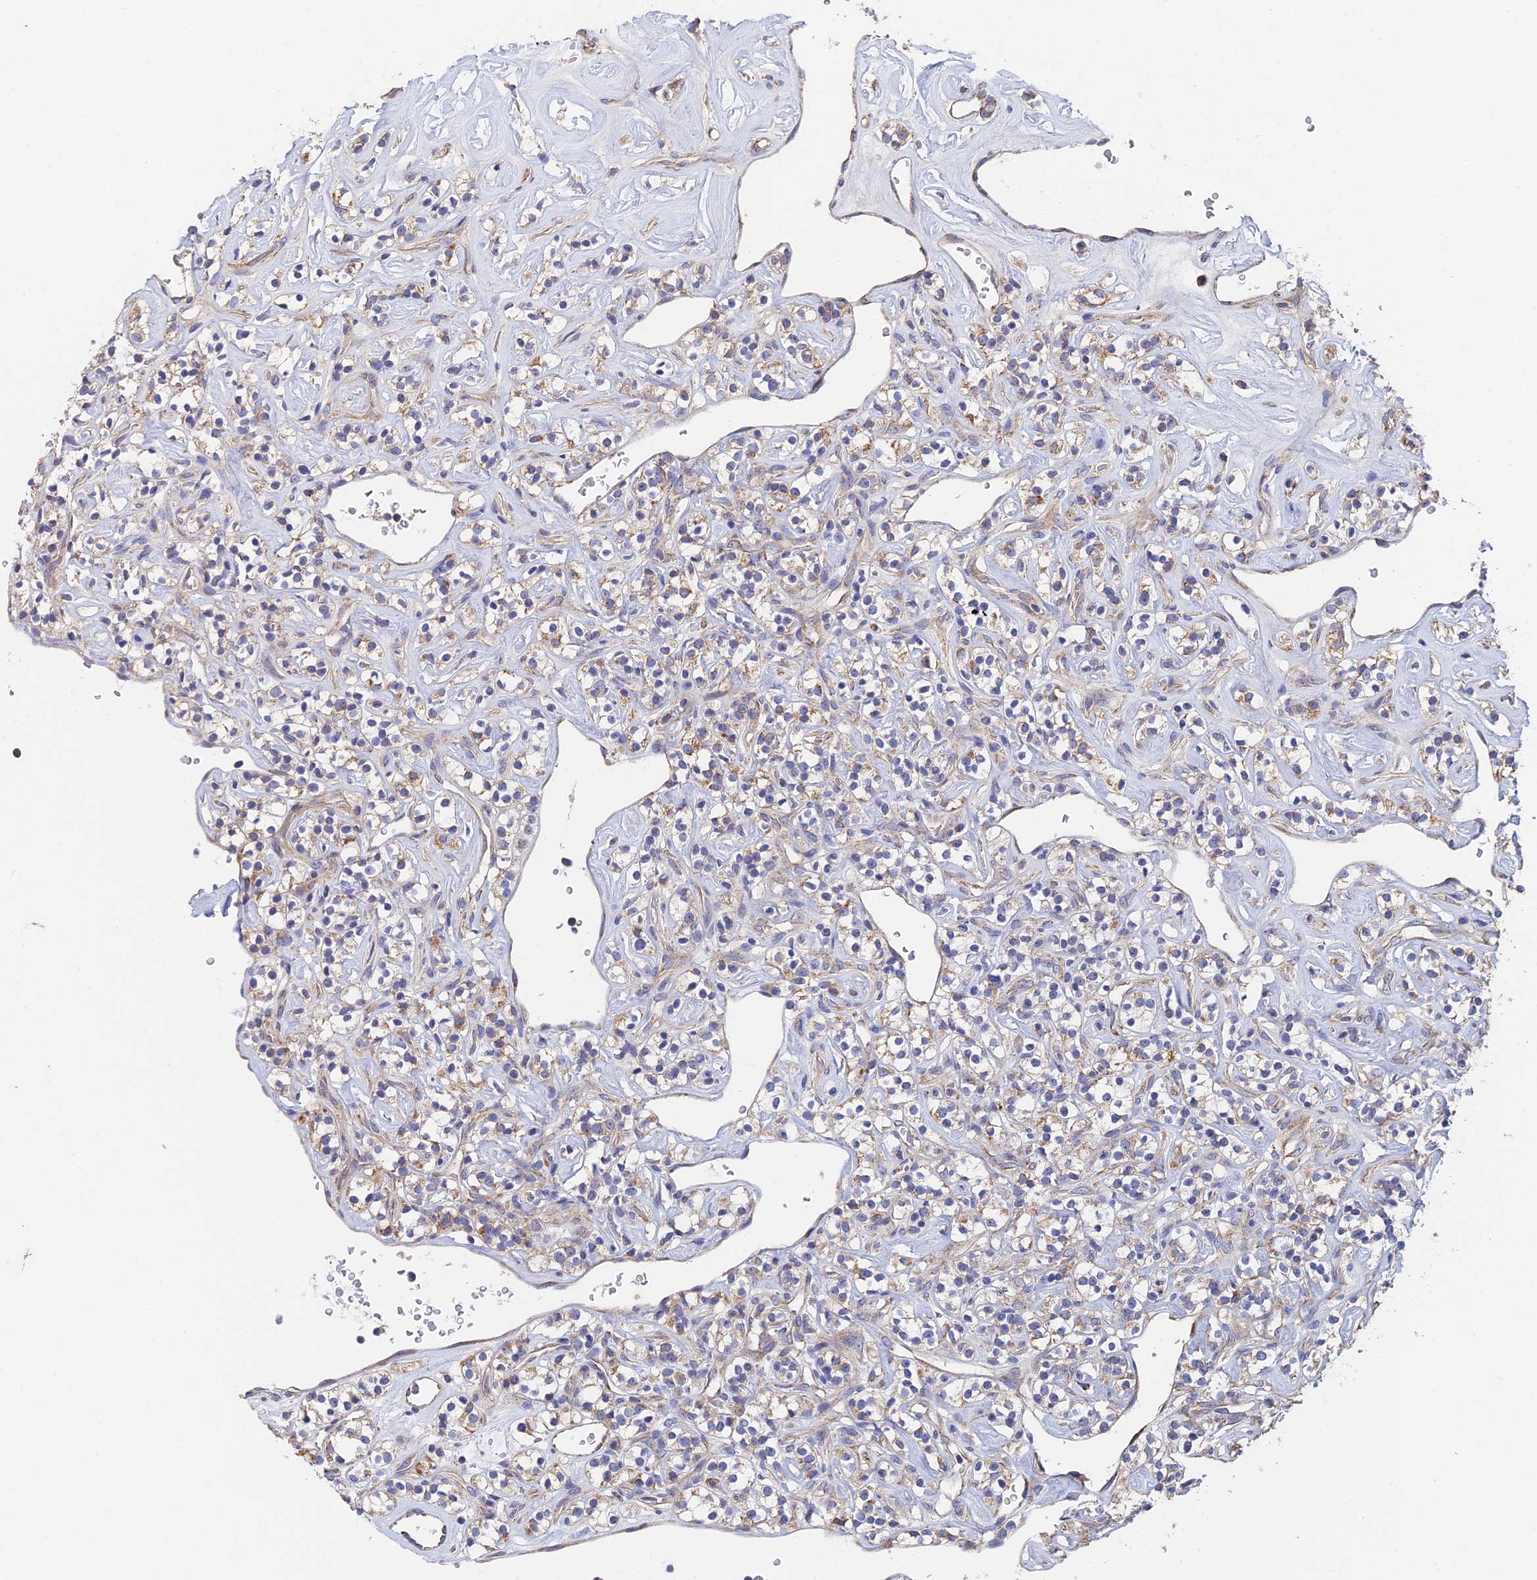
{"staining": {"intensity": "weak", "quantity": "25%-75%", "location": "cytoplasmic/membranous"}, "tissue": "renal cancer", "cell_type": "Tumor cells", "image_type": "cancer", "snomed": [{"axis": "morphology", "description": "Adenocarcinoma, NOS"}, {"axis": "topography", "description": "Kidney"}], "caption": "IHC of human renal cancer exhibits low levels of weak cytoplasmic/membranous staining in approximately 25%-75% of tumor cells.", "gene": "ECSIT", "patient": {"sex": "male", "age": 77}}